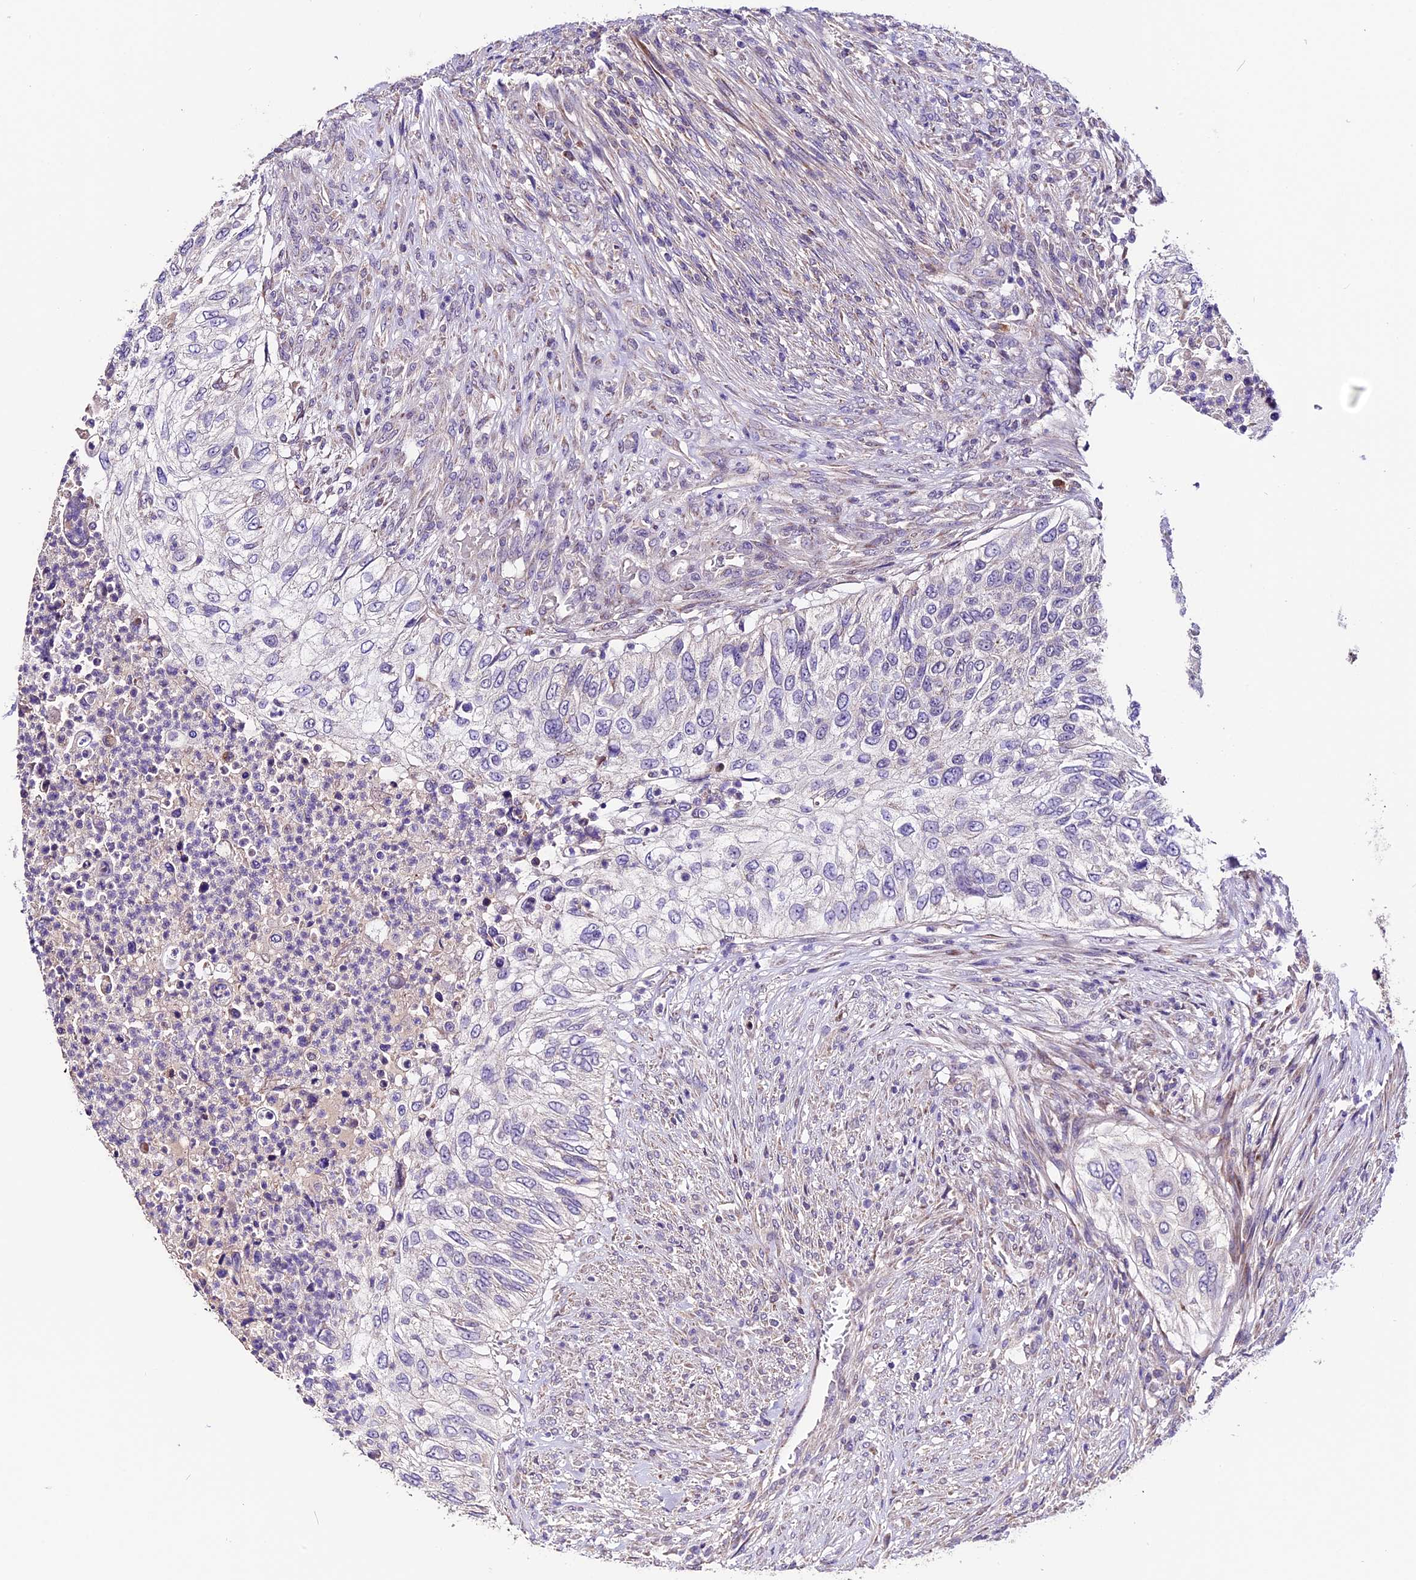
{"staining": {"intensity": "negative", "quantity": "none", "location": "none"}, "tissue": "urothelial cancer", "cell_type": "Tumor cells", "image_type": "cancer", "snomed": [{"axis": "morphology", "description": "Urothelial carcinoma, High grade"}, {"axis": "topography", "description": "Urinary bladder"}], "caption": "An image of urothelial carcinoma (high-grade) stained for a protein demonstrates no brown staining in tumor cells. Nuclei are stained in blue.", "gene": "DDX28", "patient": {"sex": "female", "age": 60}}